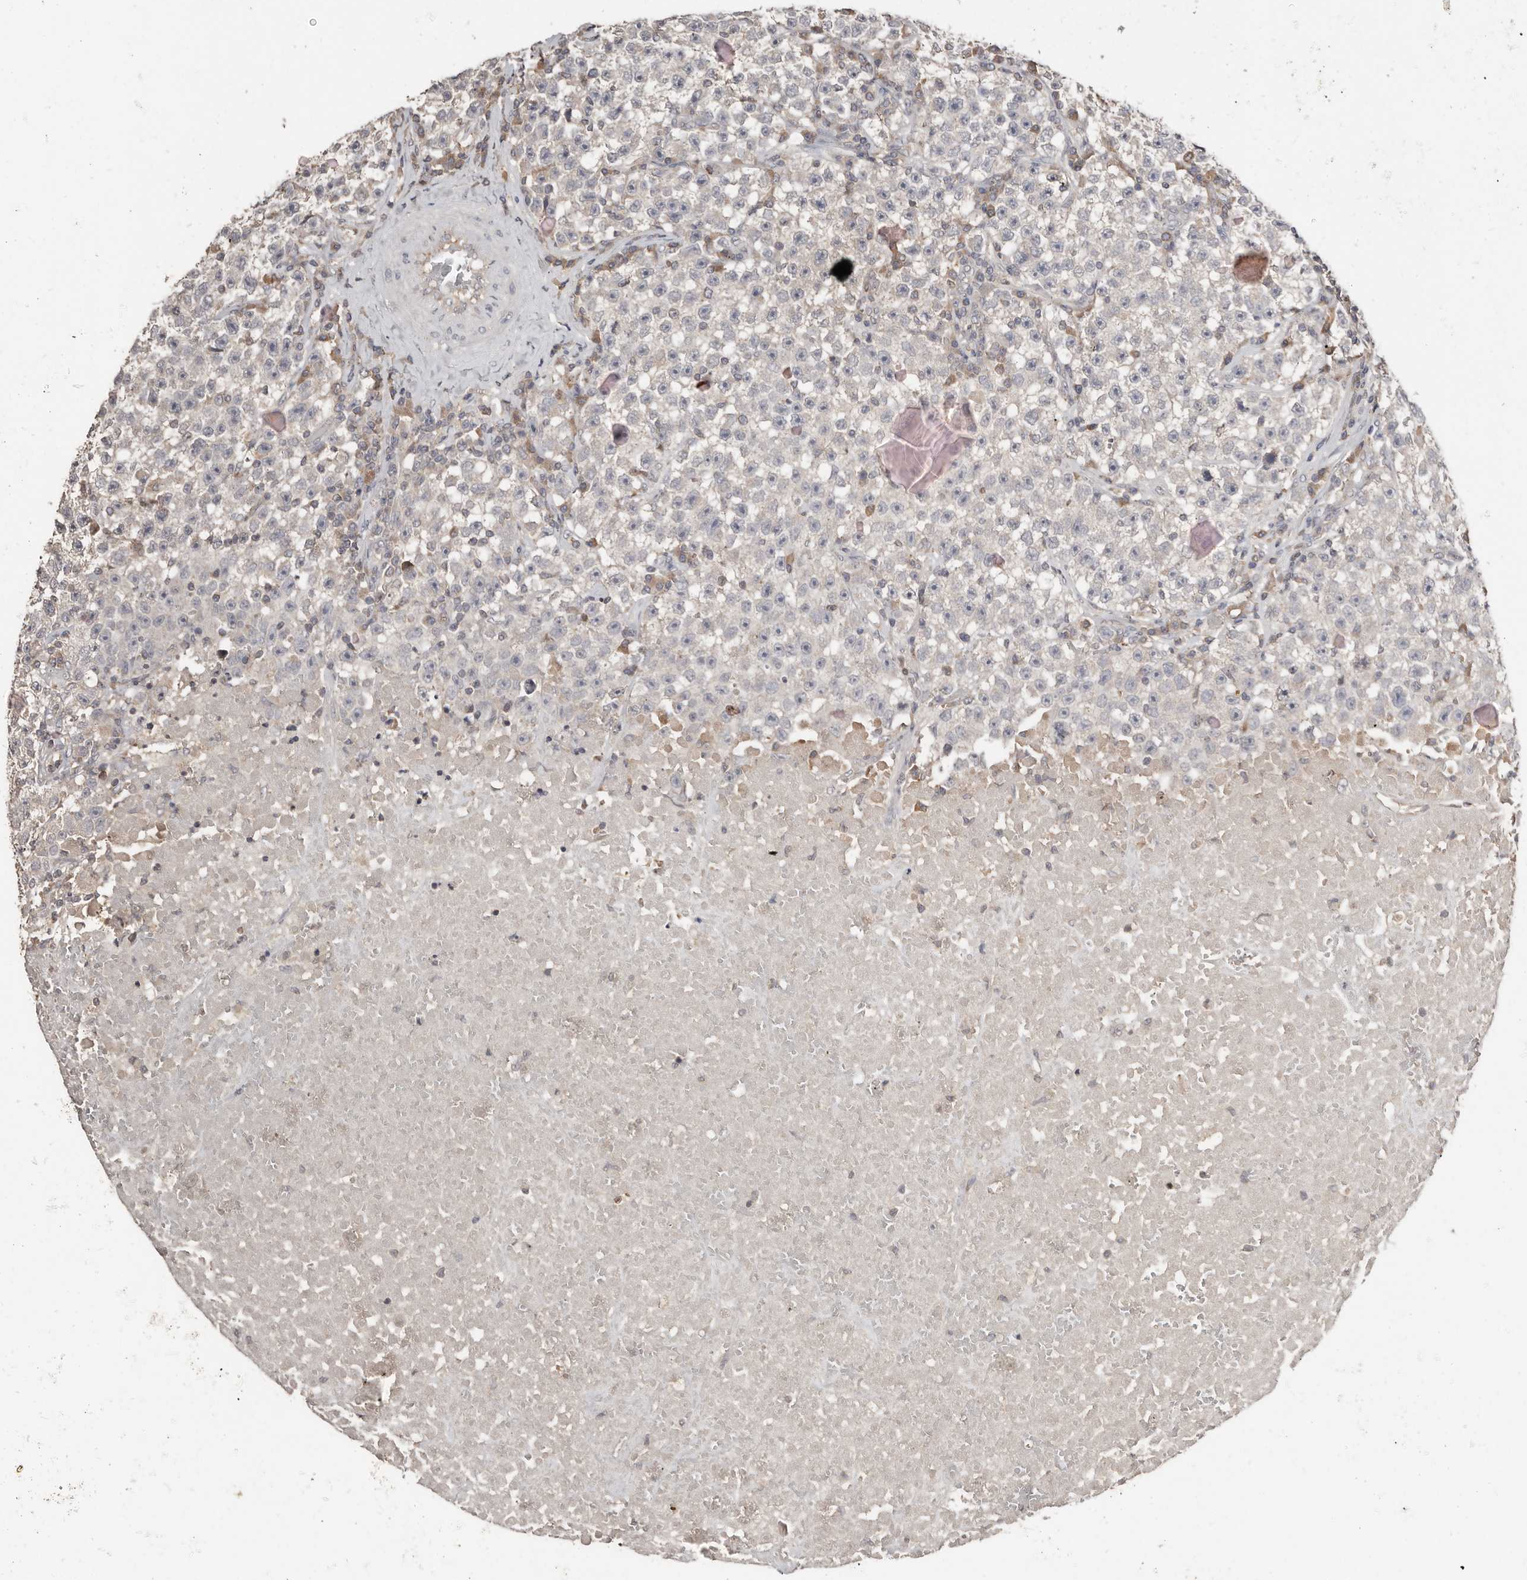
{"staining": {"intensity": "negative", "quantity": "none", "location": "none"}, "tissue": "testis cancer", "cell_type": "Tumor cells", "image_type": "cancer", "snomed": [{"axis": "morphology", "description": "Seminoma, NOS"}, {"axis": "topography", "description": "Testis"}], "caption": "Immunohistochemical staining of testis cancer (seminoma) exhibits no significant positivity in tumor cells.", "gene": "SLC39A2", "patient": {"sex": "male", "age": 22}}